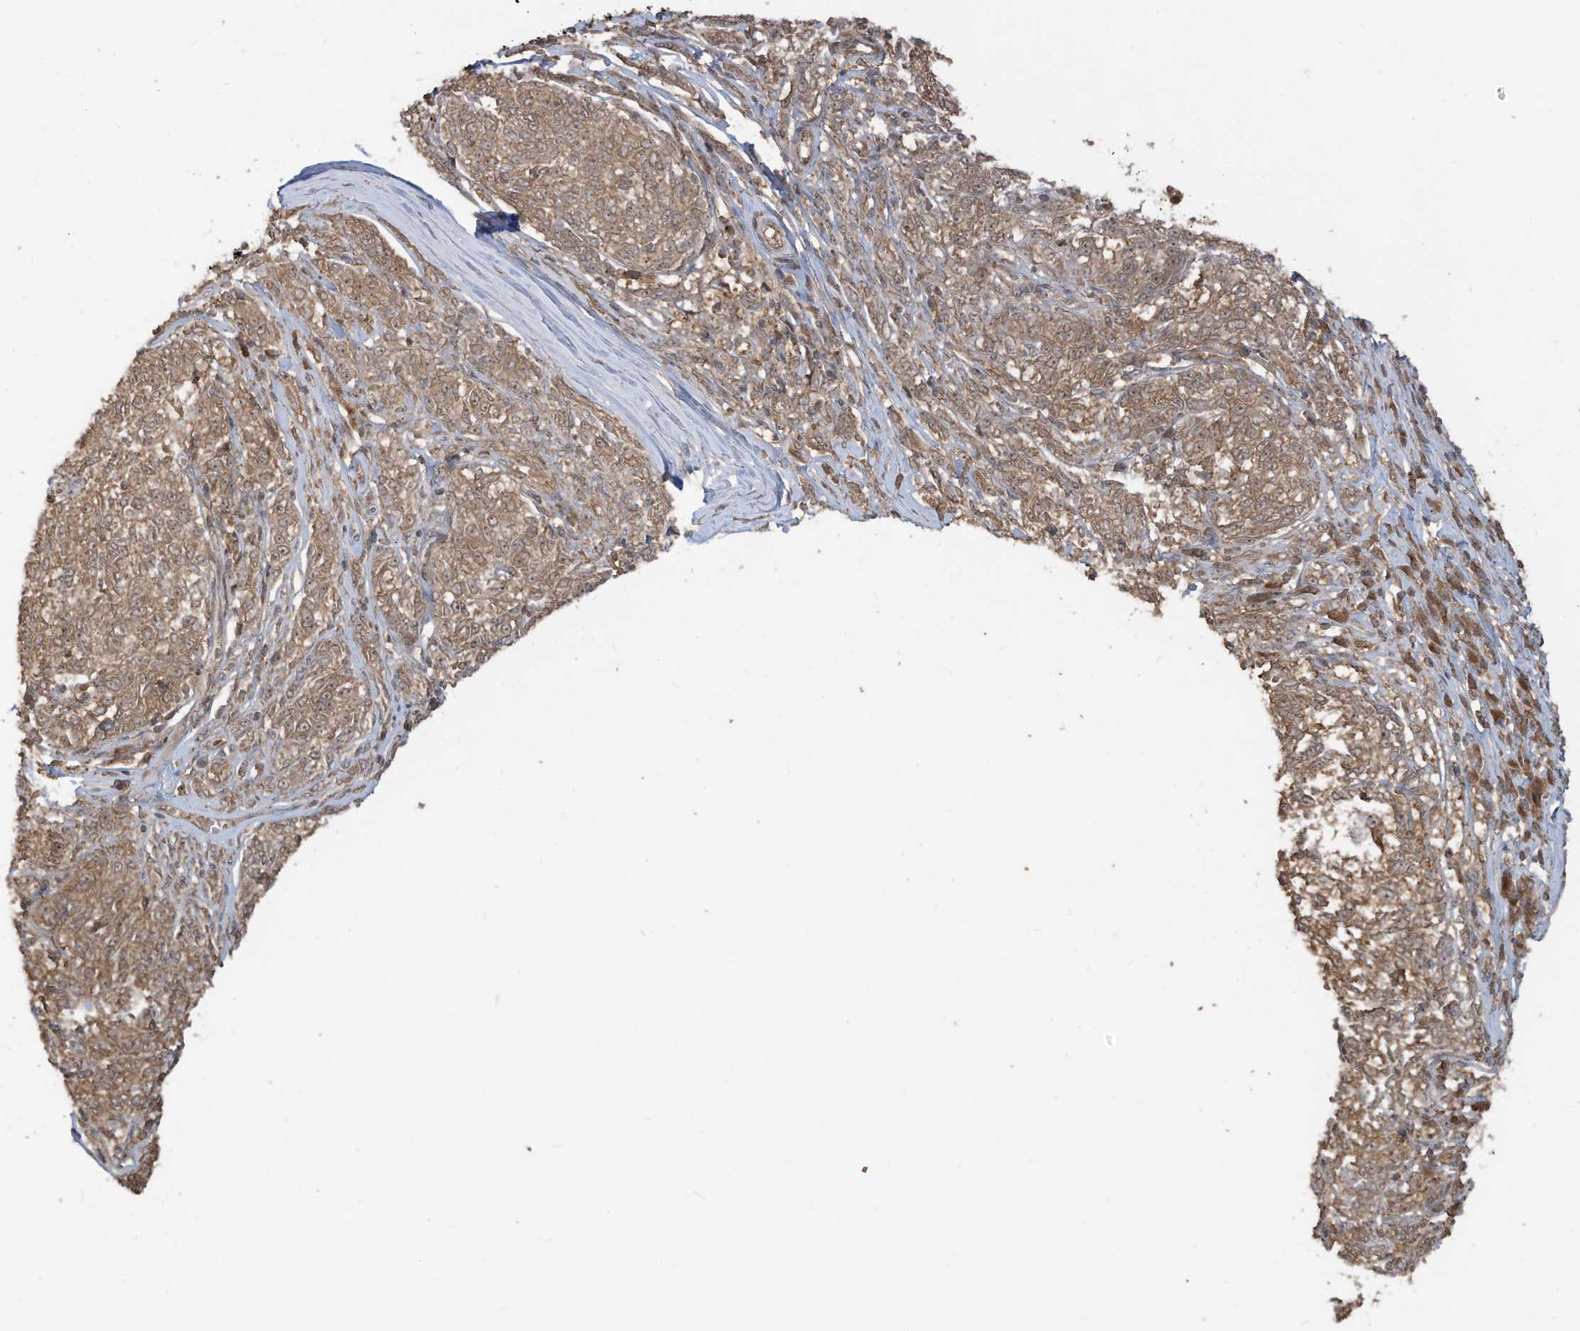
{"staining": {"intensity": "weak", "quantity": ">75%", "location": "cytoplasmic/membranous"}, "tissue": "melanoma", "cell_type": "Tumor cells", "image_type": "cancer", "snomed": [{"axis": "morphology", "description": "Malignant melanoma, NOS"}, {"axis": "topography", "description": "Skin"}], "caption": "Malignant melanoma stained with a protein marker shows weak staining in tumor cells.", "gene": "CARF", "patient": {"sex": "female", "age": 72}}